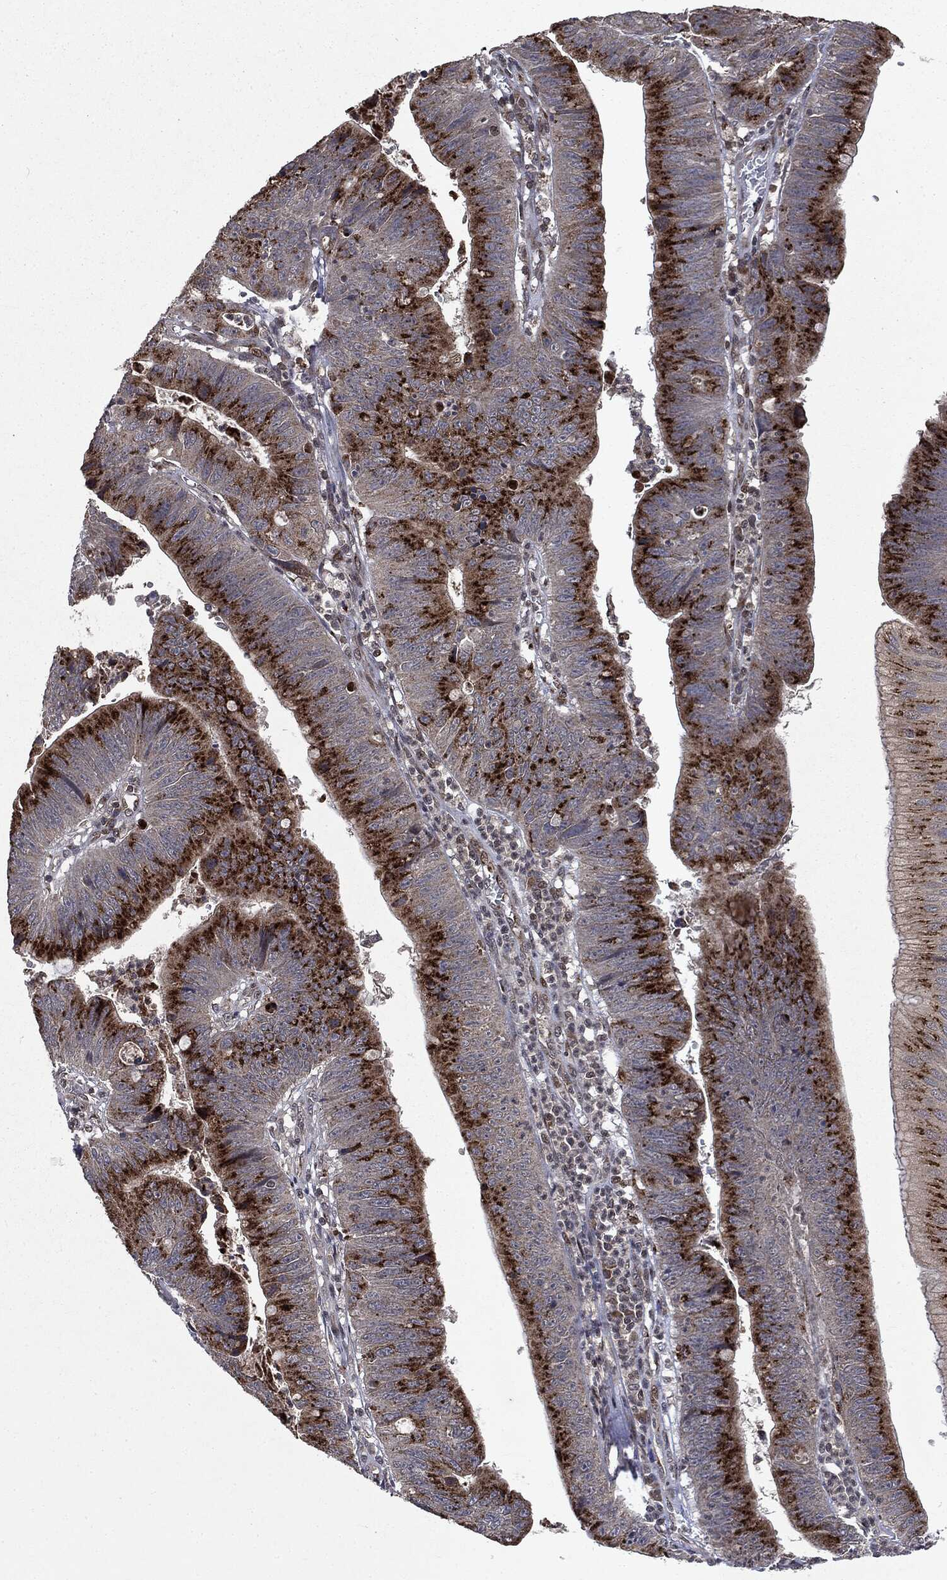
{"staining": {"intensity": "strong", "quantity": ">75%", "location": "cytoplasmic/membranous"}, "tissue": "stomach cancer", "cell_type": "Tumor cells", "image_type": "cancer", "snomed": [{"axis": "morphology", "description": "Adenocarcinoma, NOS"}, {"axis": "topography", "description": "Stomach"}], "caption": "IHC micrograph of neoplastic tissue: stomach cancer (adenocarcinoma) stained using immunohistochemistry demonstrates high levels of strong protein expression localized specifically in the cytoplasmic/membranous of tumor cells, appearing as a cytoplasmic/membranous brown color.", "gene": "PLPPR2", "patient": {"sex": "male", "age": 59}}